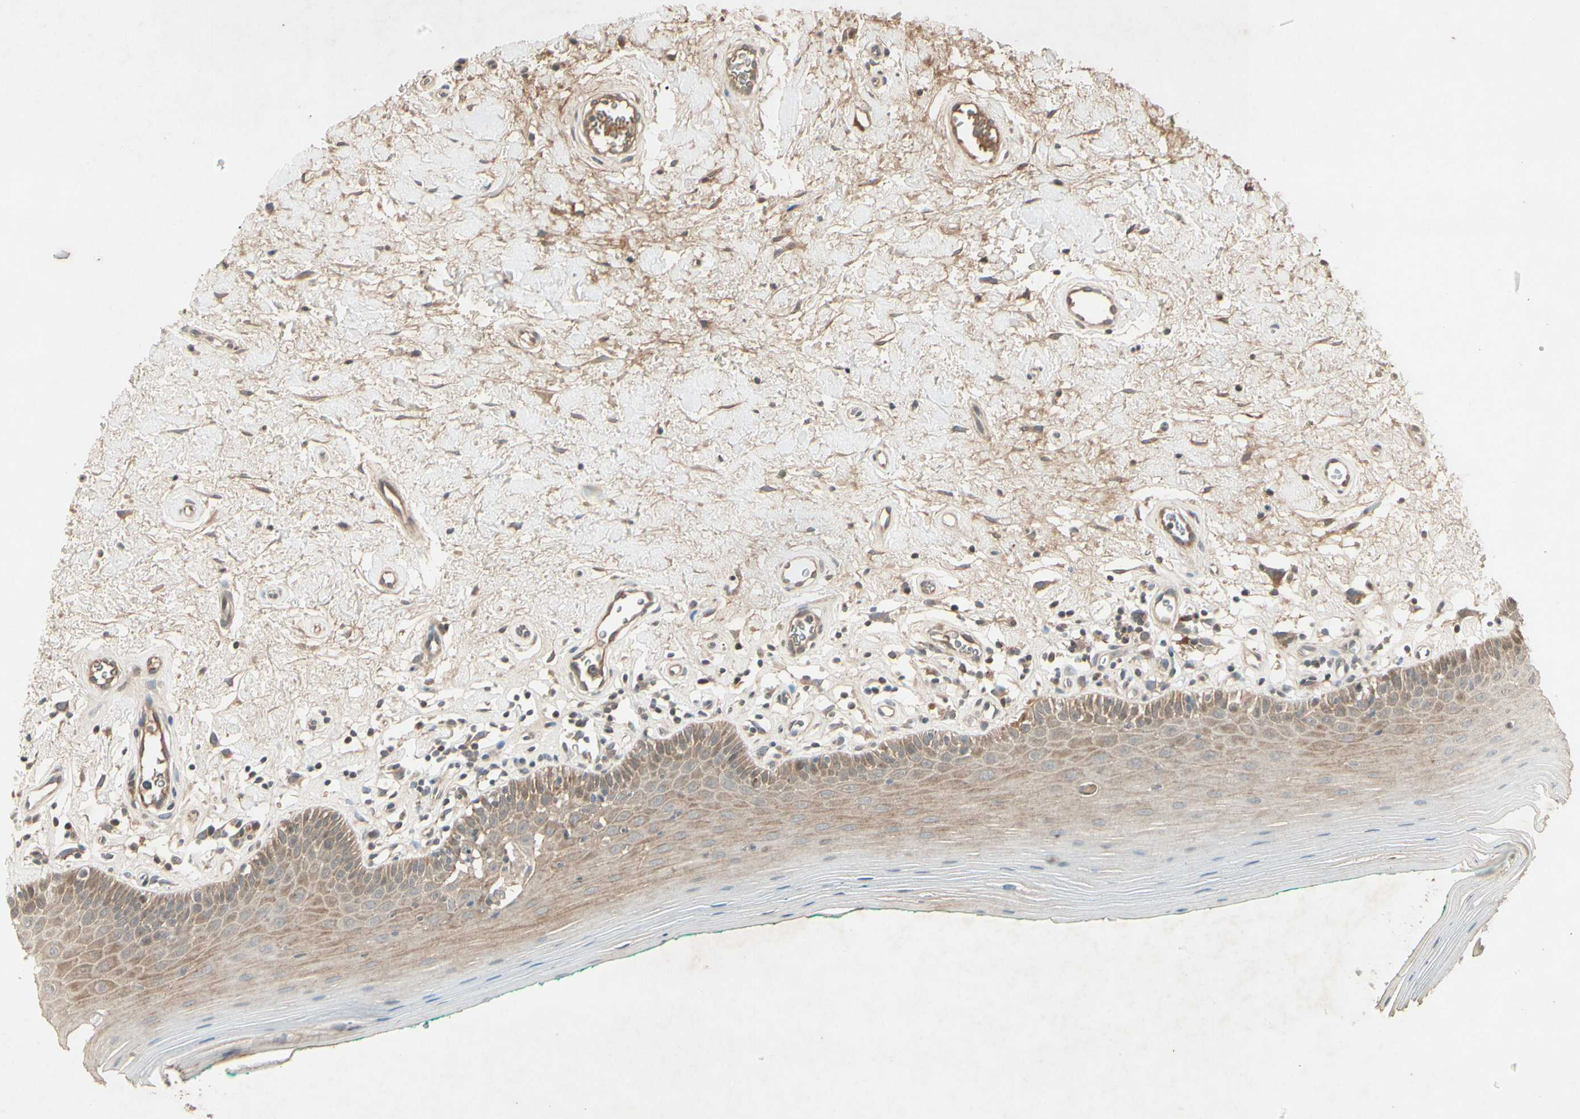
{"staining": {"intensity": "moderate", "quantity": ">75%", "location": "cytoplasmic/membranous,nuclear"}, "tissue": "oral mucosa", "cell_type": "Squamous epithelial cells", "image_type": "normal", "snomed": [{"axis": "morphology", "description": "Normal tissue, NOS"}, {"axis": "topography", "description": "Skeletal muscle"}, {"axis": "topography", "description": "Oral tissue"}], "caption": "Protein staining by immunohistochemistry reveals moderate cytoplasmic/membranous,nuclear expression in approximately >75% of squamous epithelial cells in unremarkable oral mucosa.", "gene": "FHDC1", "patient": {"sex": "male", "age": 58}}